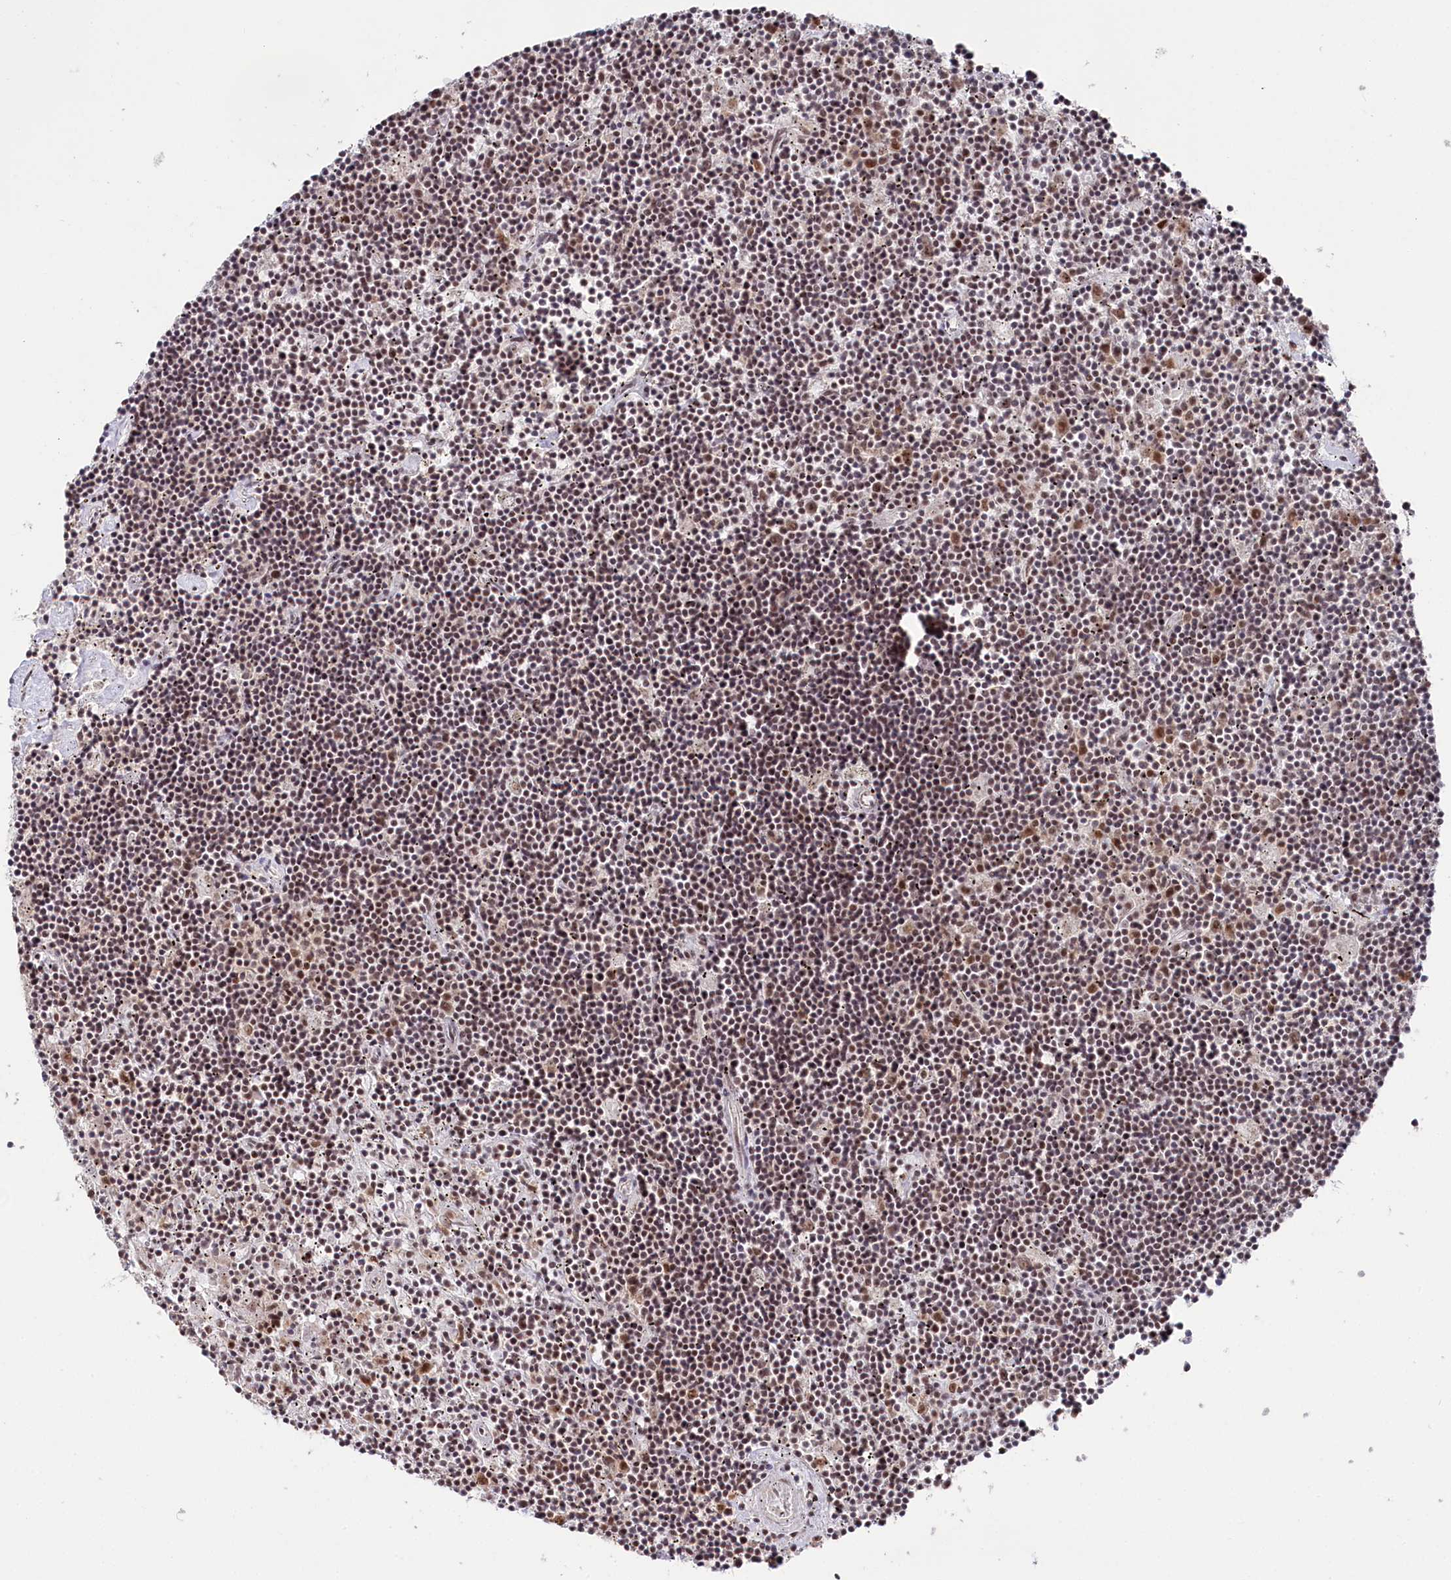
{"staining": {"intensity": "weak", "quantity": "25%-75%", "location": "nuclear"}, "tissue": "lymphoma", "cell_type": "Tumor cells", "image_type": "cancer", "snomed": [{"axis": "morphology", "description": "Malignant lymphoma, non-Hodgkin's type, Low grade"}, {"axis": "topography", "description": "Spleen"}], "caption": "Lymphoma stained with a protein marker displays weak staining in tumor cells.", "gene": "POLR2H", "patient": {"sex": "male", "age": 76}}